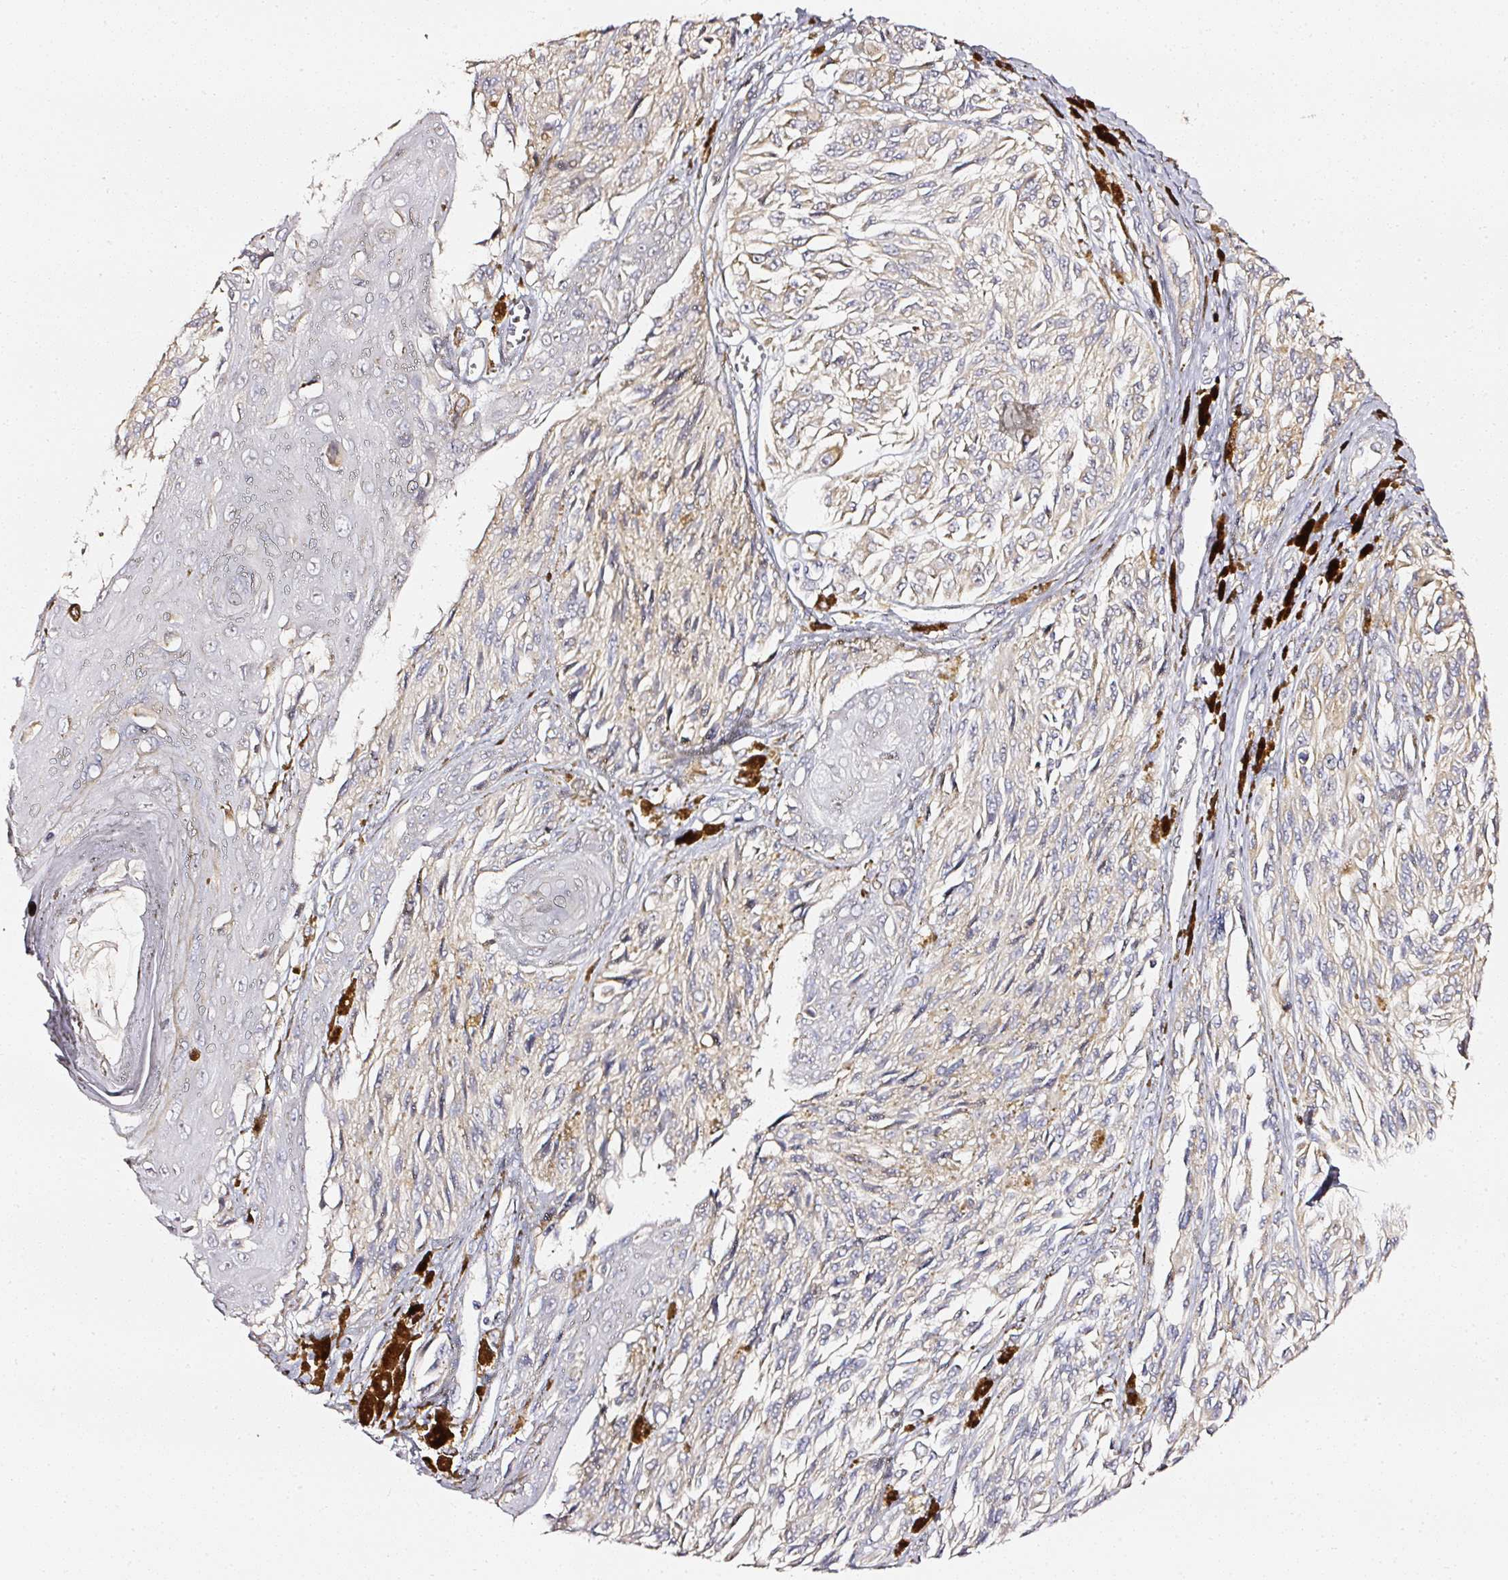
{"staining": {"intensity": "moderate", "quantity": ">75%", "location": "cytoplasmic/membranous"}, "tissue": "melanoma", "cell_type": "Tumor cells", "image_type": "cancer", "snomed": [{"axis": "morphology", "description": "Malignant melanoma, NOS"}, {"axis": "topography", "description": "Skin"}], "caption": "Immunohistochemical staining of human melanoma displays medium levels of moderate cytoplasmic/membranous protein staining in about >75% of tumor cells.", "gene": "NTRK1", "patient": {"sex": "male", "age": 94}}